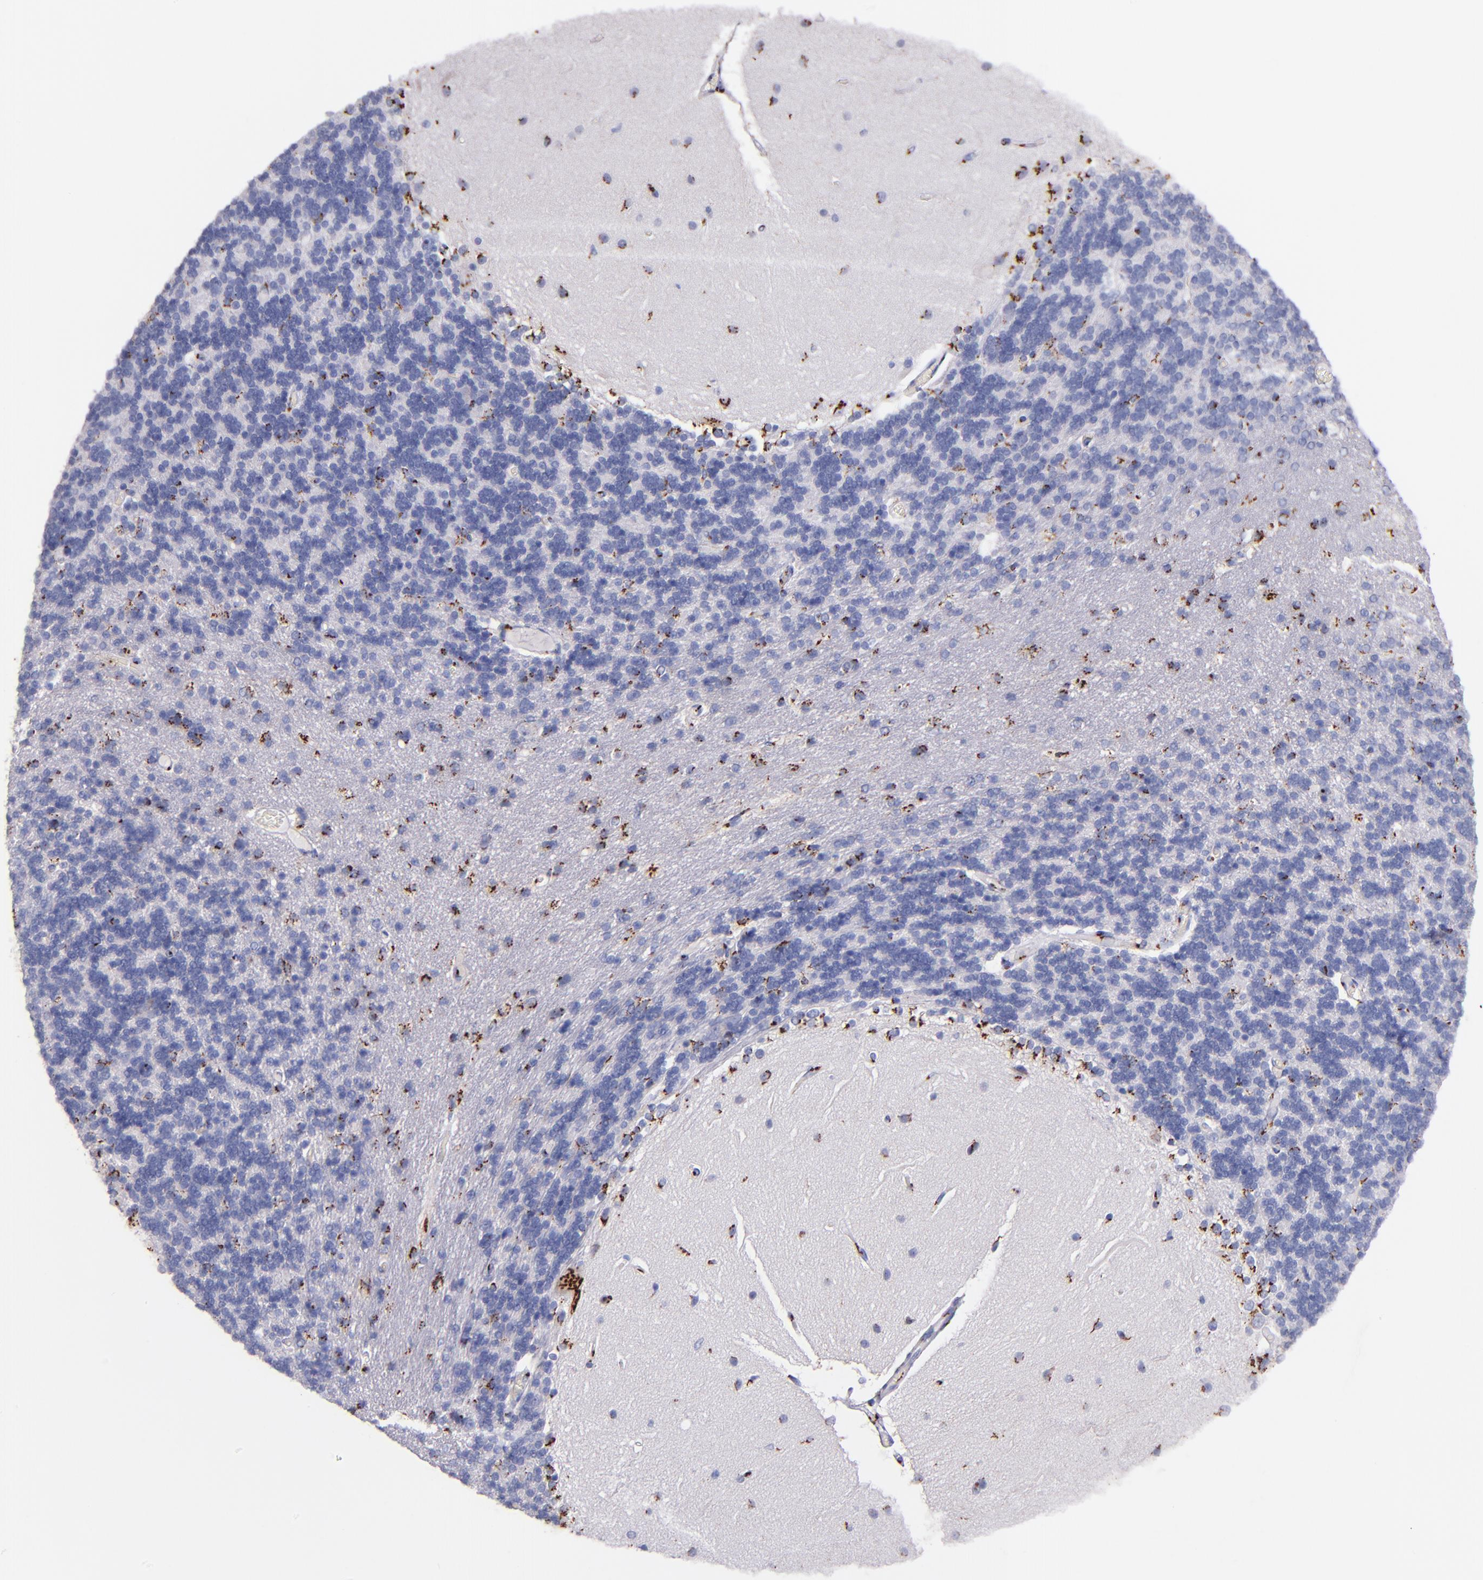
{"staining": {"intensity": "strong", "quantity": "<25%", "location": "cytoplasmic/membranous"}, "tissue": "cerebellum", "cell_type": "Cells in granular layer", "image_type": "normal", "snomed": [{"axis": "morphology", "description": "Normal tissue, NOS"}, {"axis": "topography", "description": "Cerebellum"}], "caption": "High-power microscopy captured an immunohistochemistry micrograph of benign cerebellum, revealing strong cytoplasmic/membranous staining in about <25% of cells in granular layer.", "gene": "GOLIM4", "patient": {"sex": "female", "age": 54}}